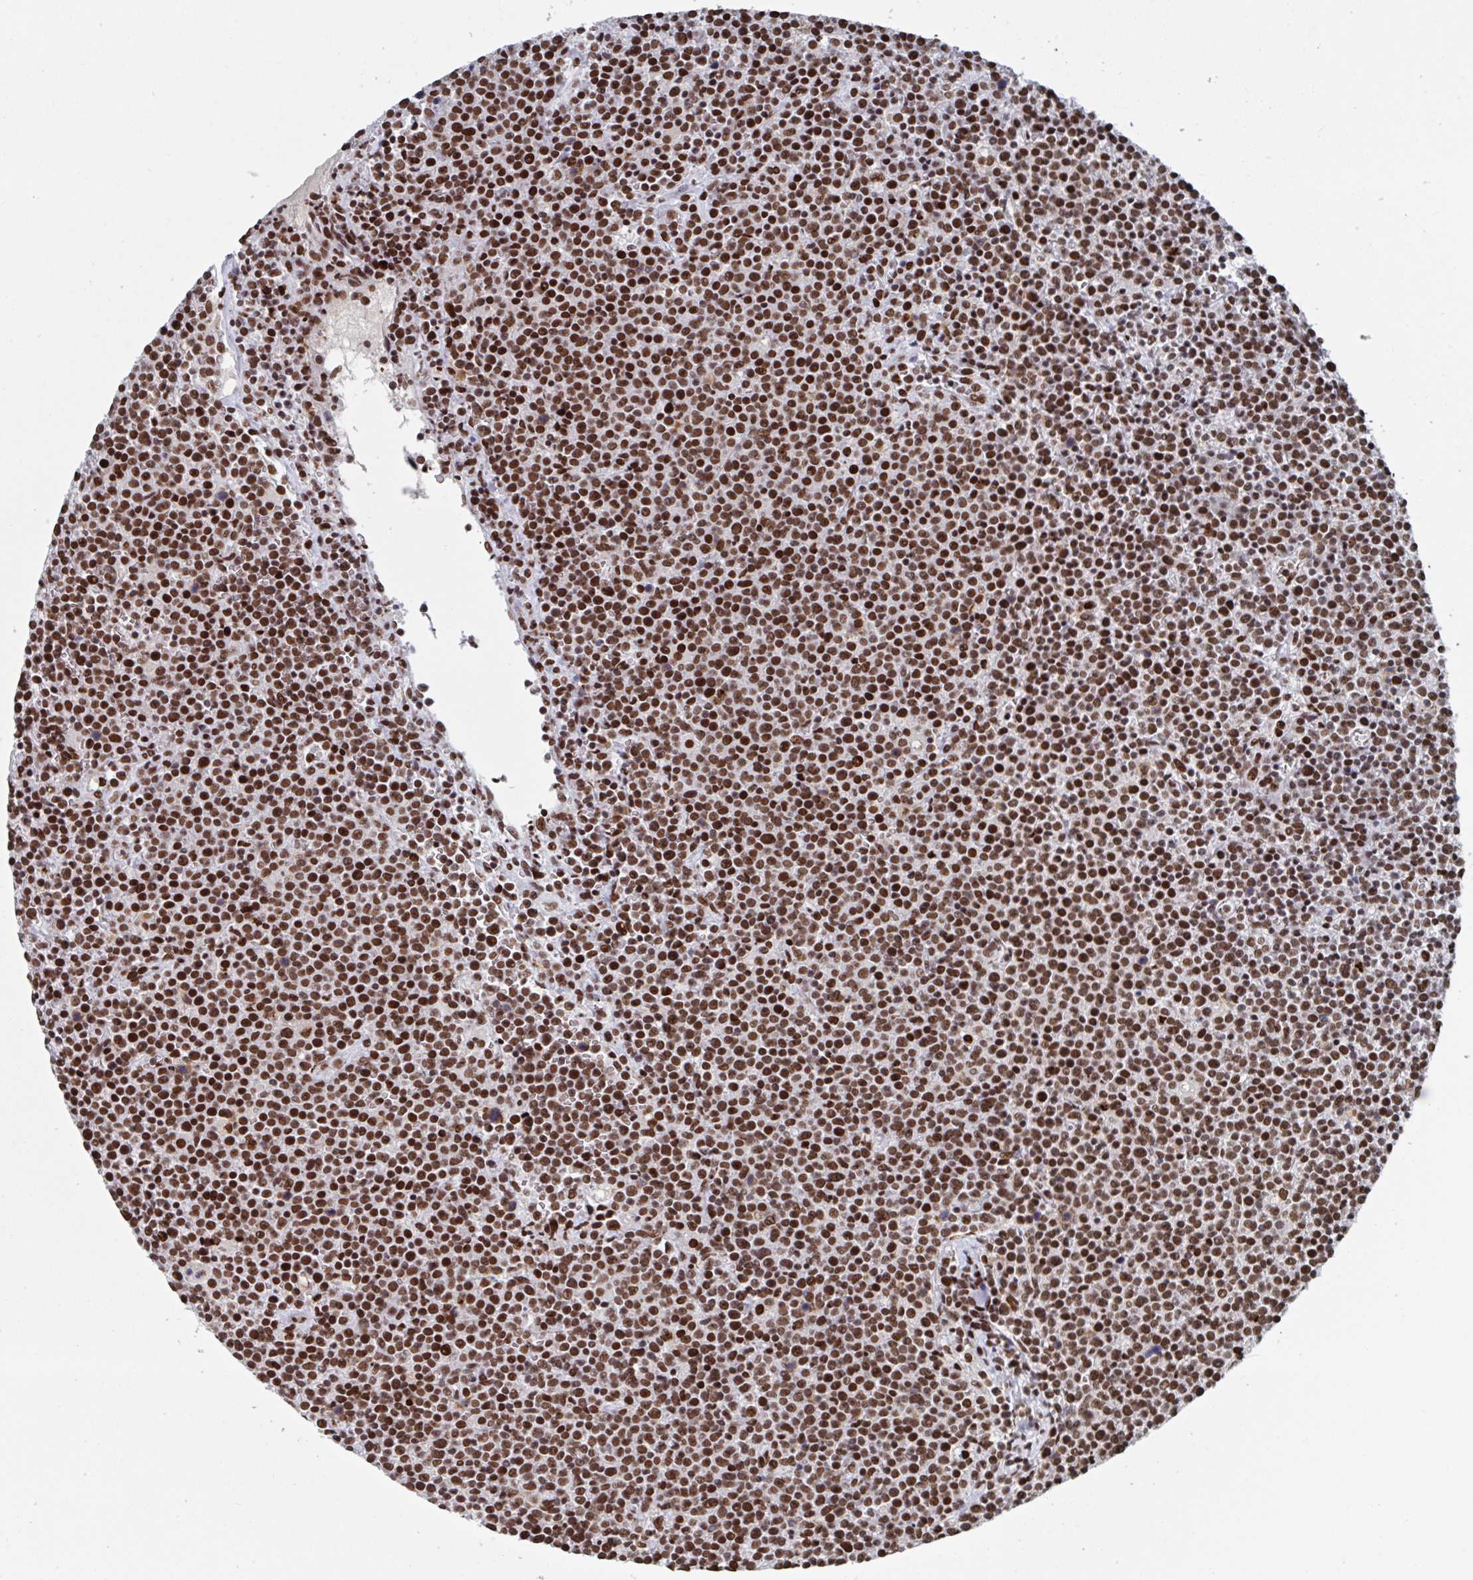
{"staining": {"intensity": "strong", "quantity": ">75%", "location": "nuclear"}, "tissue": "lymphoma", "cell_type": "Tumor cells", "image_type": "cancer", "snomed": [{"axis": "morphology", "description": "Malignant lymphoma, non-Hodgkin's type, High grade"}, {"axis": "topography", "description": "Lymph node"}], "caption": "Protein positivity by immunohistochemistry shows strong nuclear positivity in approximately >75% of tumor cells in lymphoma.", "gene": "ZNF607", "patient": {"sex": "male", "age": 61}}